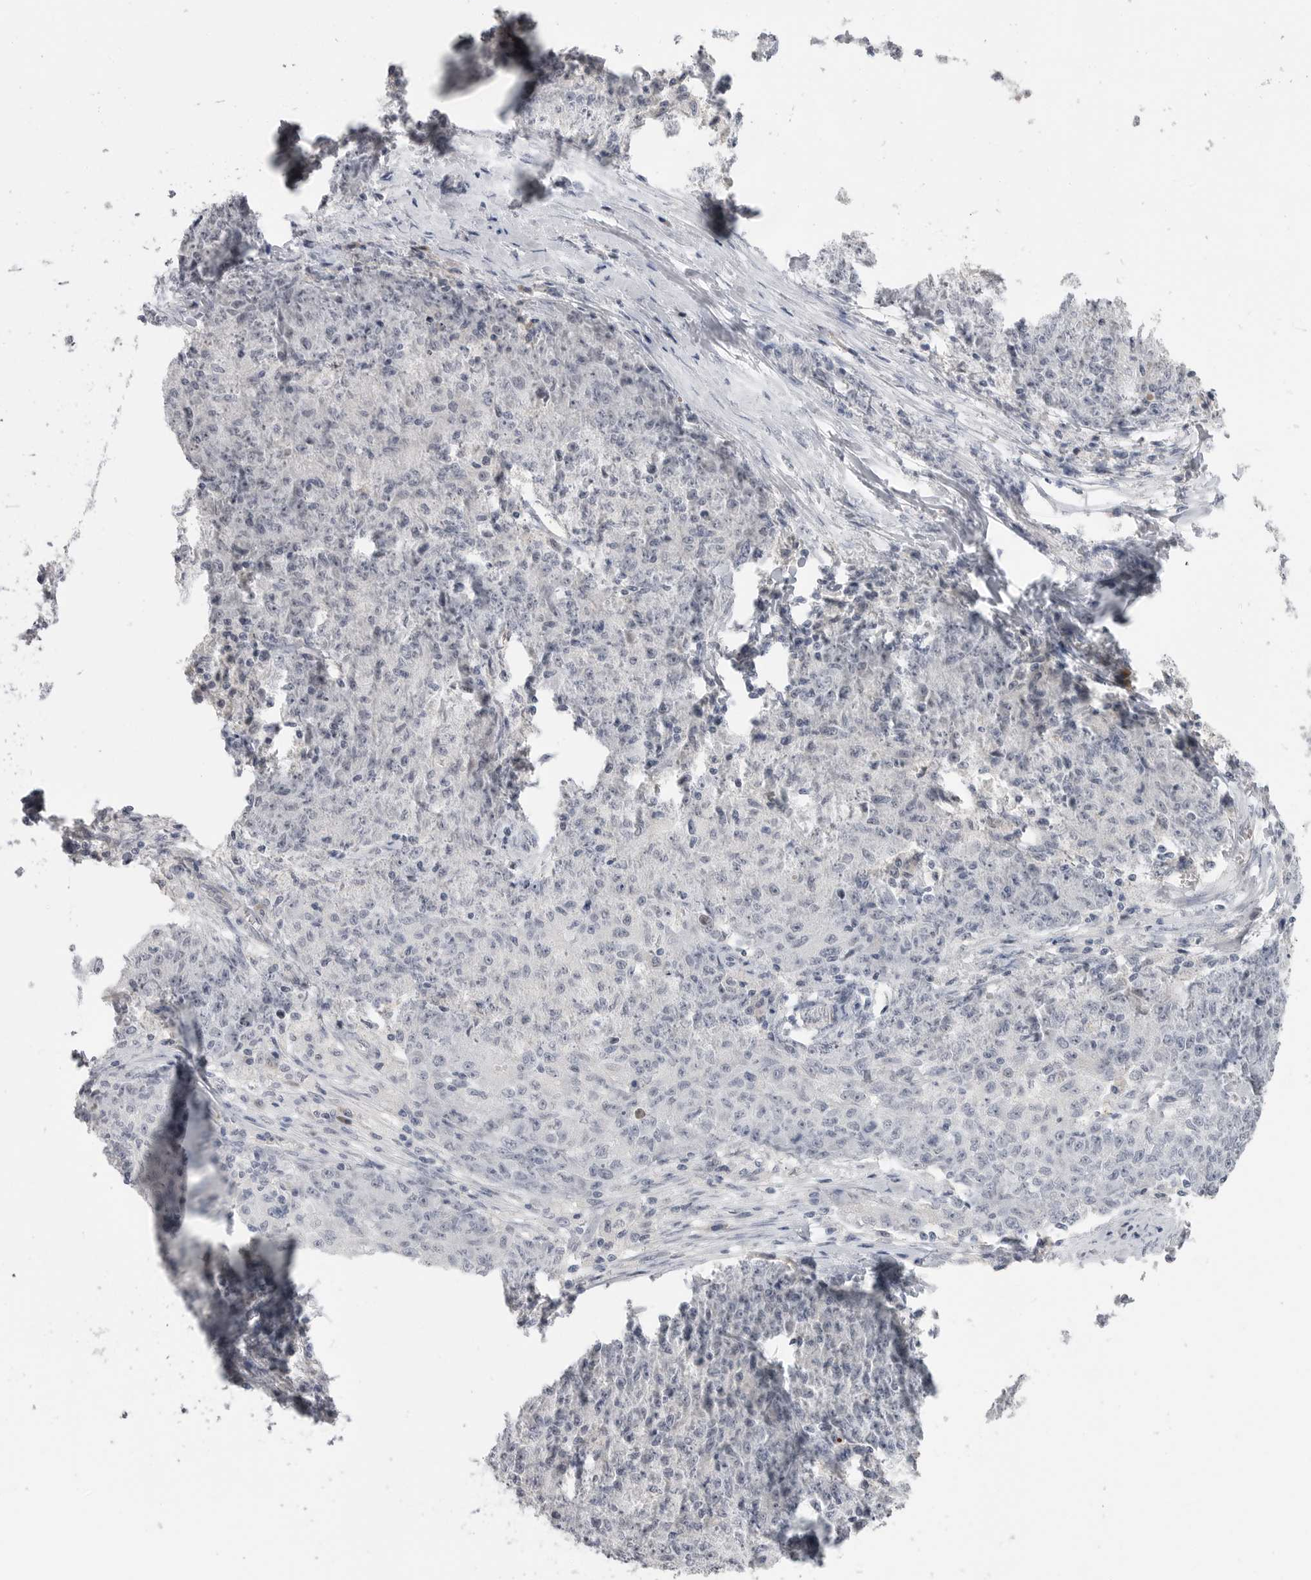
{"staining": {"intensity": "negative", "quantity": "none", "location": "none"}, "tissue": "ovarian cancer", "cell_type": "Tumor cells", "image_type": "cancer", "snomed": [{"axis": "morphology", "description": "Carcinoma, endometroid"}, {"axis": "topography", "description": "Ovary"}], "caption": "The image displays no staining of tumor cells in endometroid carcinoma (ovarian).", "gene": "PLEKHF1", "patient": {"sex": "female", "age": 42}}